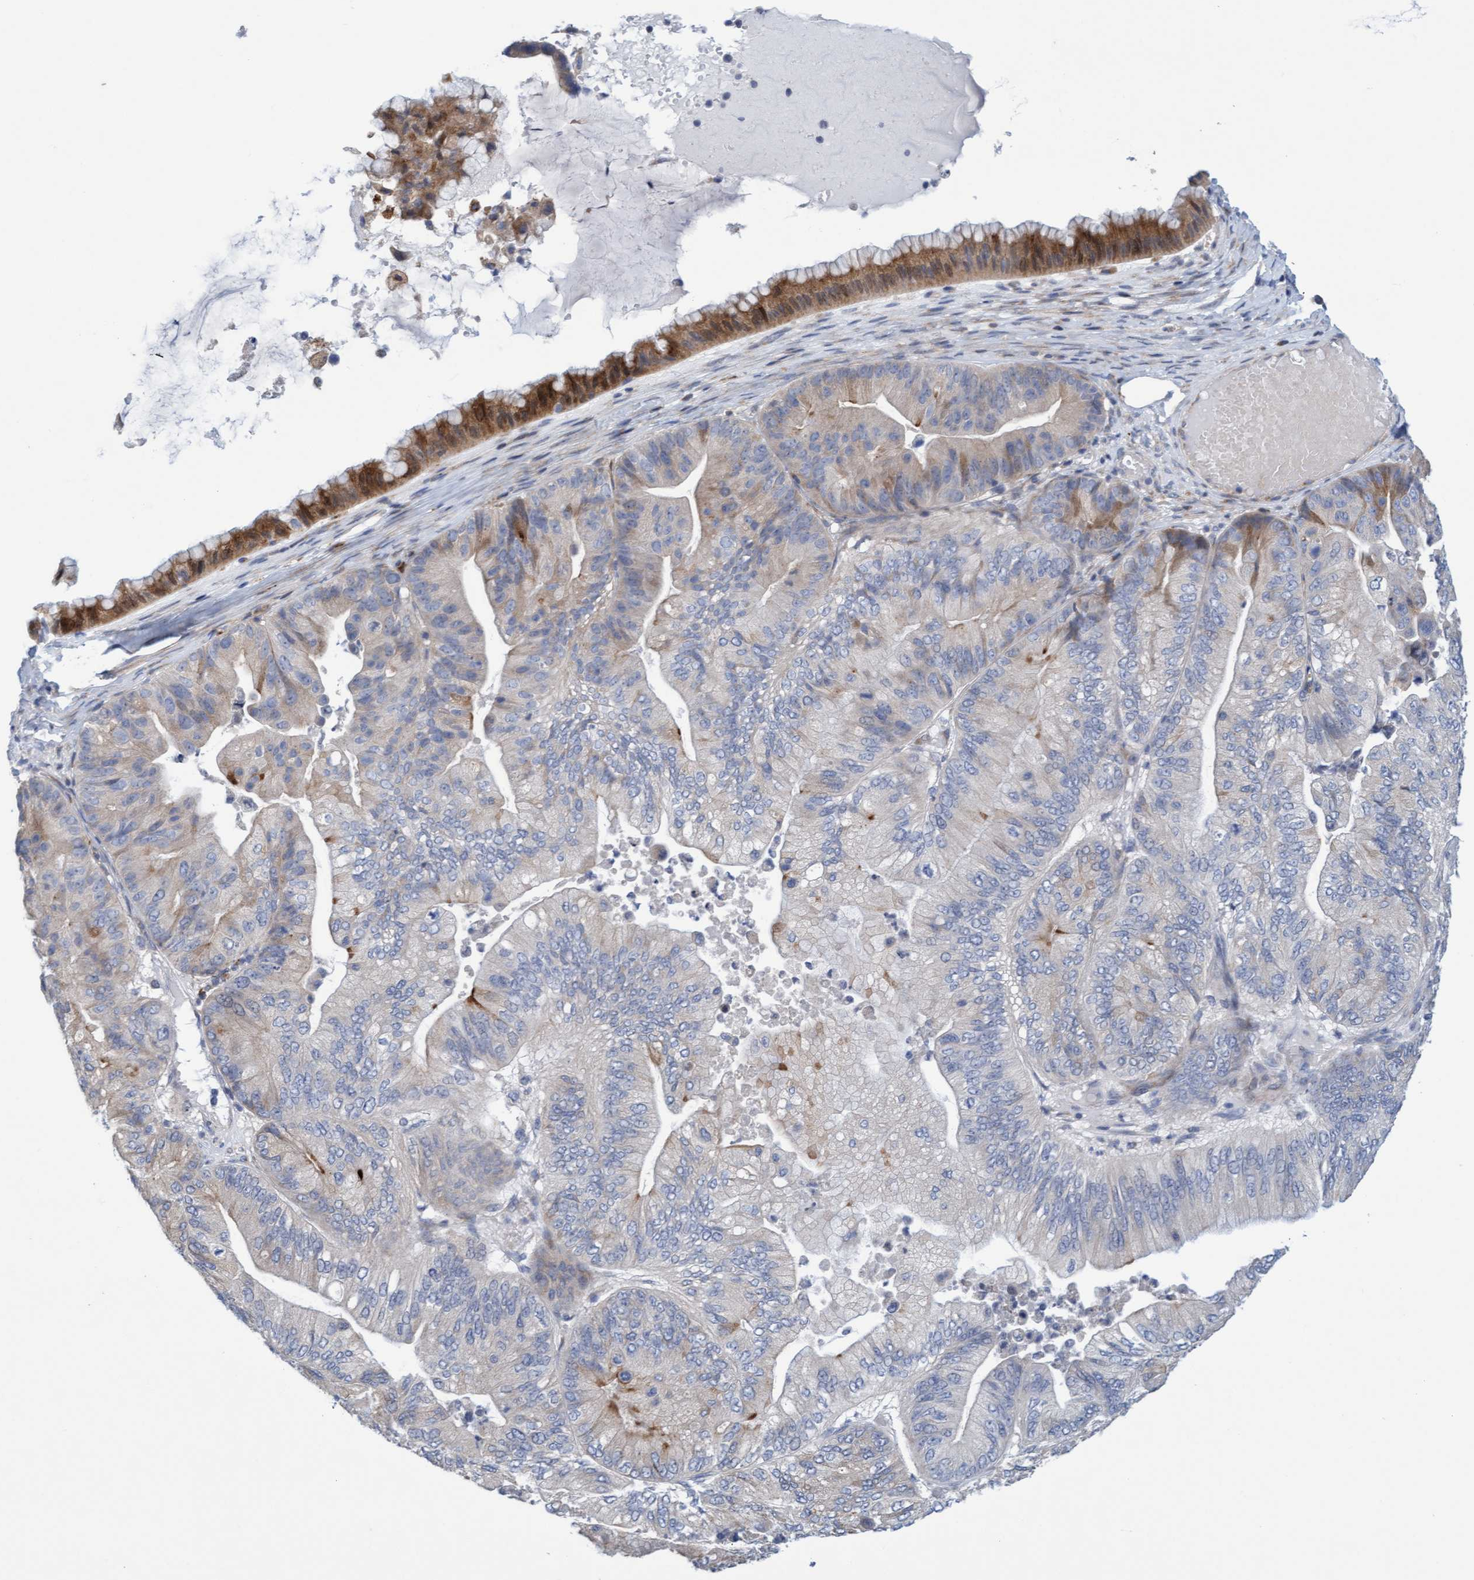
{"staining": {"intensity": "moderate", "quantity": "<25%", "location": "cytoplasmic/membranous"}, "tissue": "ovarian cancer", "cell_type": "Tumor cells", "image_type": "cancer", "snomed": [{"axis": "morphology", "description": "Cystadenocarcinoma, mucinous, NOS"}, {"axis": "topography", "description": "Ovary"}], "caption": "A high-resolution histopathology image shows immunohistochemistry staining of ovarian mucinous cystadenocarcinoma, which displays moderate cytoplasmic/membranous positivity in about <25% of tumor cells. (Brightfield microscopy of DAB IHC at high magnification).", "gene": "SLC28A3", "patient": {"sex": "female", "age": 61}}